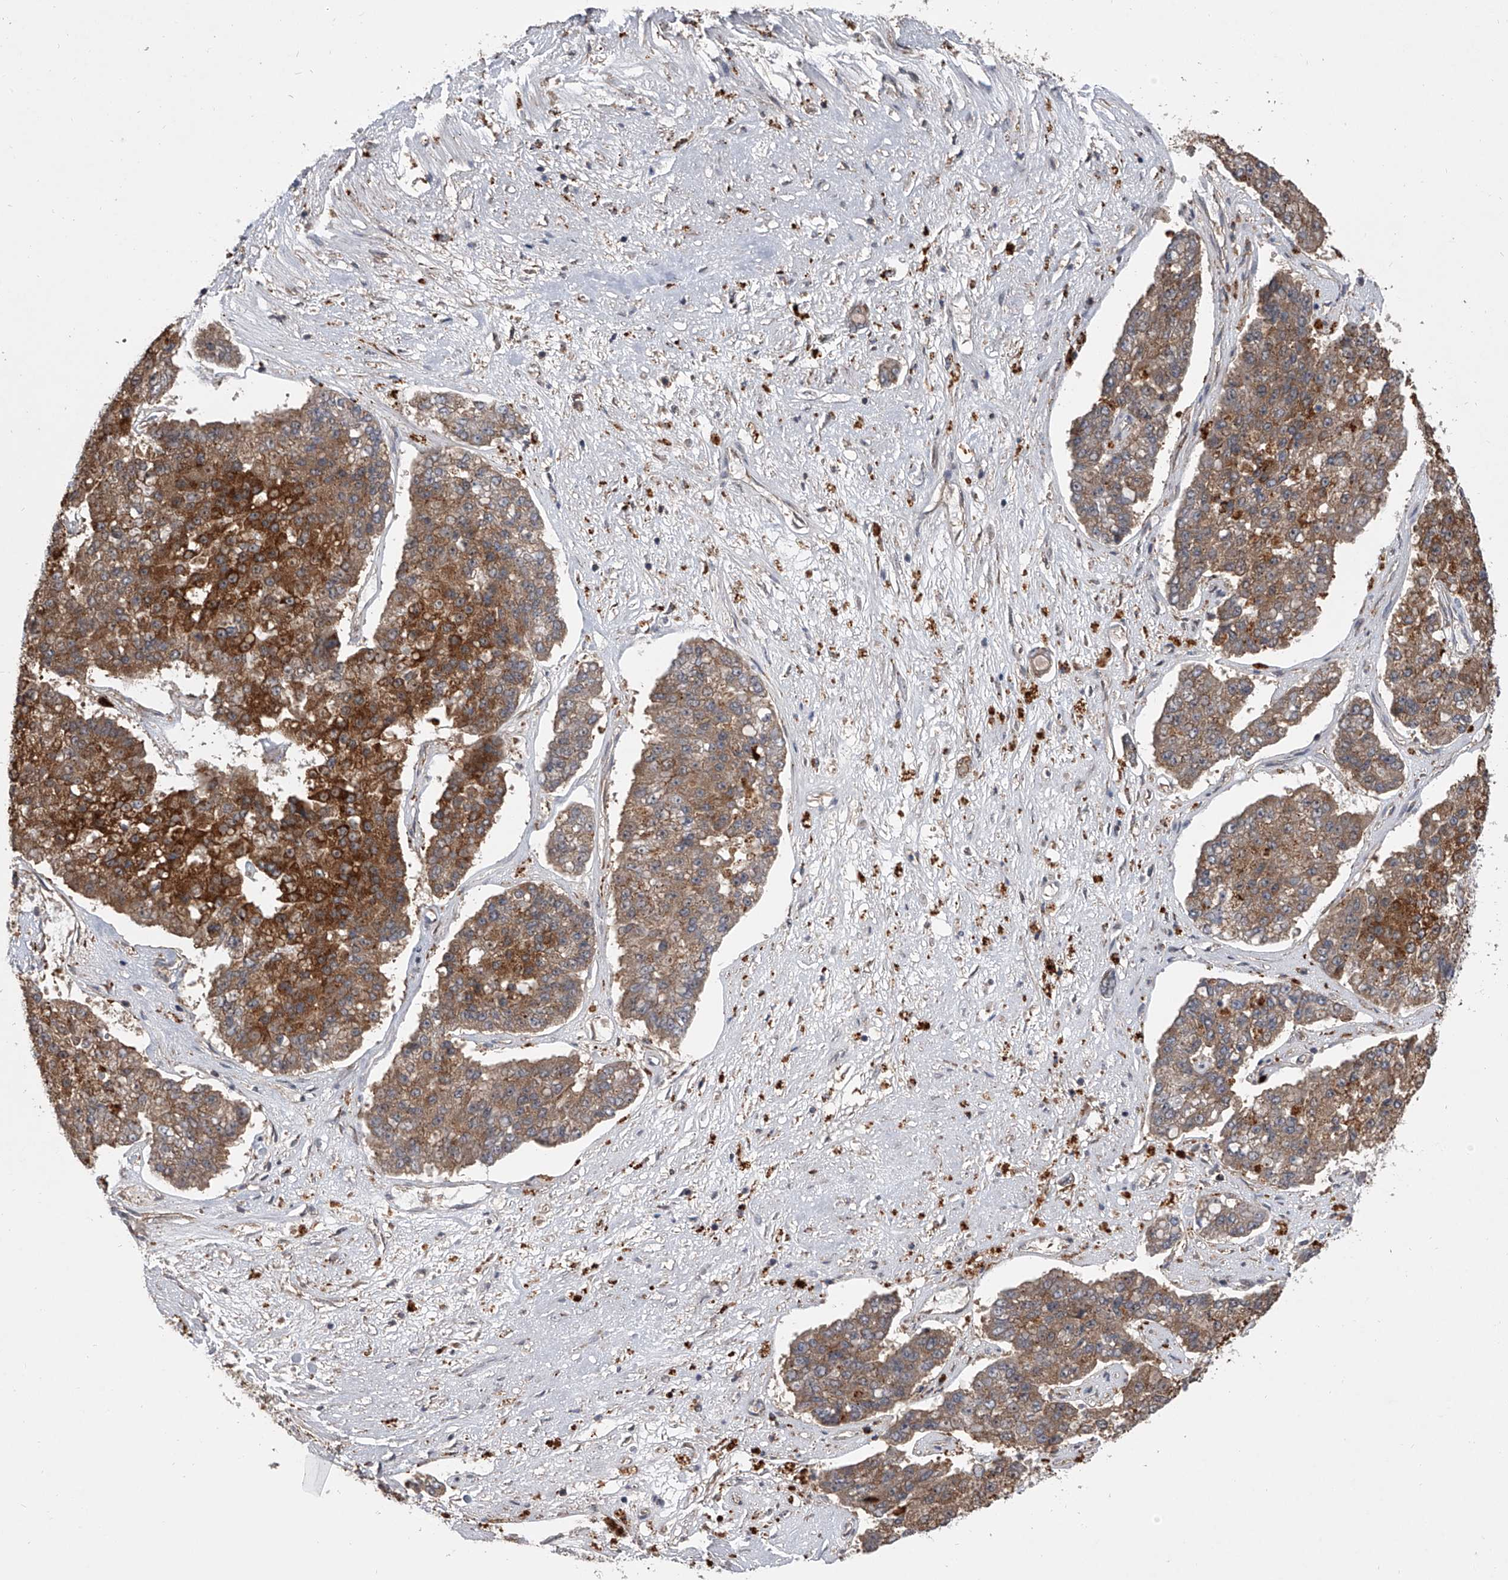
{"staining": {"intensity": "strong", "quantity": ">75%", "location": "cytoplasmic/membranous"}, "tissue": "pancreatic cancer", "cell_type": "Tumor cells", "image_type": "cancer", "snomed": [{"axis": "morphology", "description": "Adenocarcinoma, NOS"}, {"axis": "topography", "description": "Pancreas"}], "caption": "Immunohistochemical staining of pancreatic adenocarcinoma exhibits strong cytoplasmic/membranous protein positivity in about >75% of tumor cells. (DAB IHC with brightfield microscopy, high magnification).", "gene": "GEMIN8", "patient": {"sex": "male", "age": 50}}